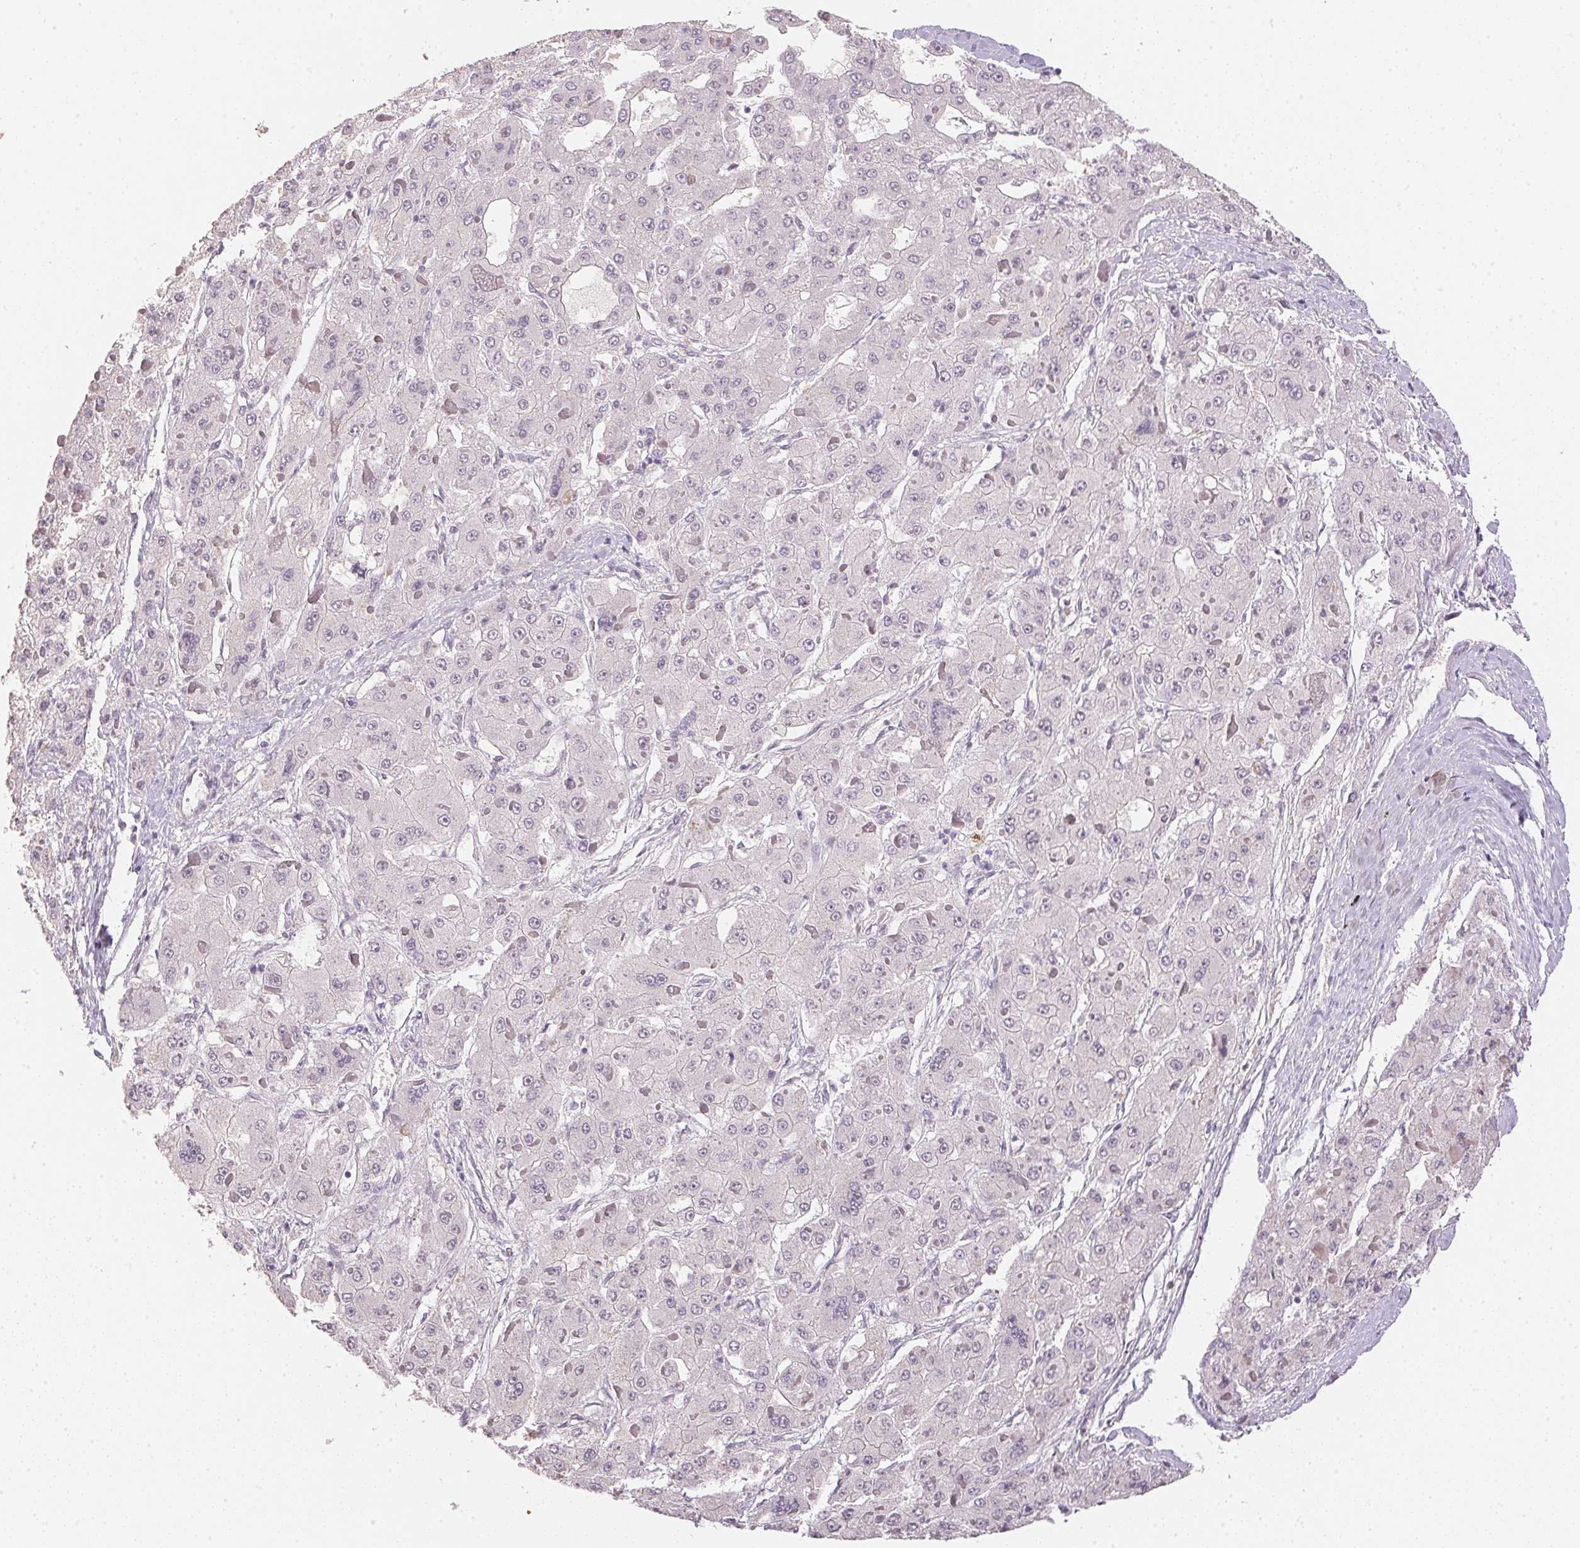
{"staining": {"intensity": "negative", "quantity": "none", "location": "none"}, "tissue": "liver cancer", "cell_type": "Tumor cells", "image_type": "cancer", "snomed": [{"axis": "morphology", "description": "Carcinoma, Hepatocellular, NOS"}, {"axis": "topography", "description": "Liver"}], "caption": "Tumor cells show no significant positivity in hepatocellular carcinoma (liver).", "gene": "POLR3G", "patient": {"sex": "female", "age": 73}}